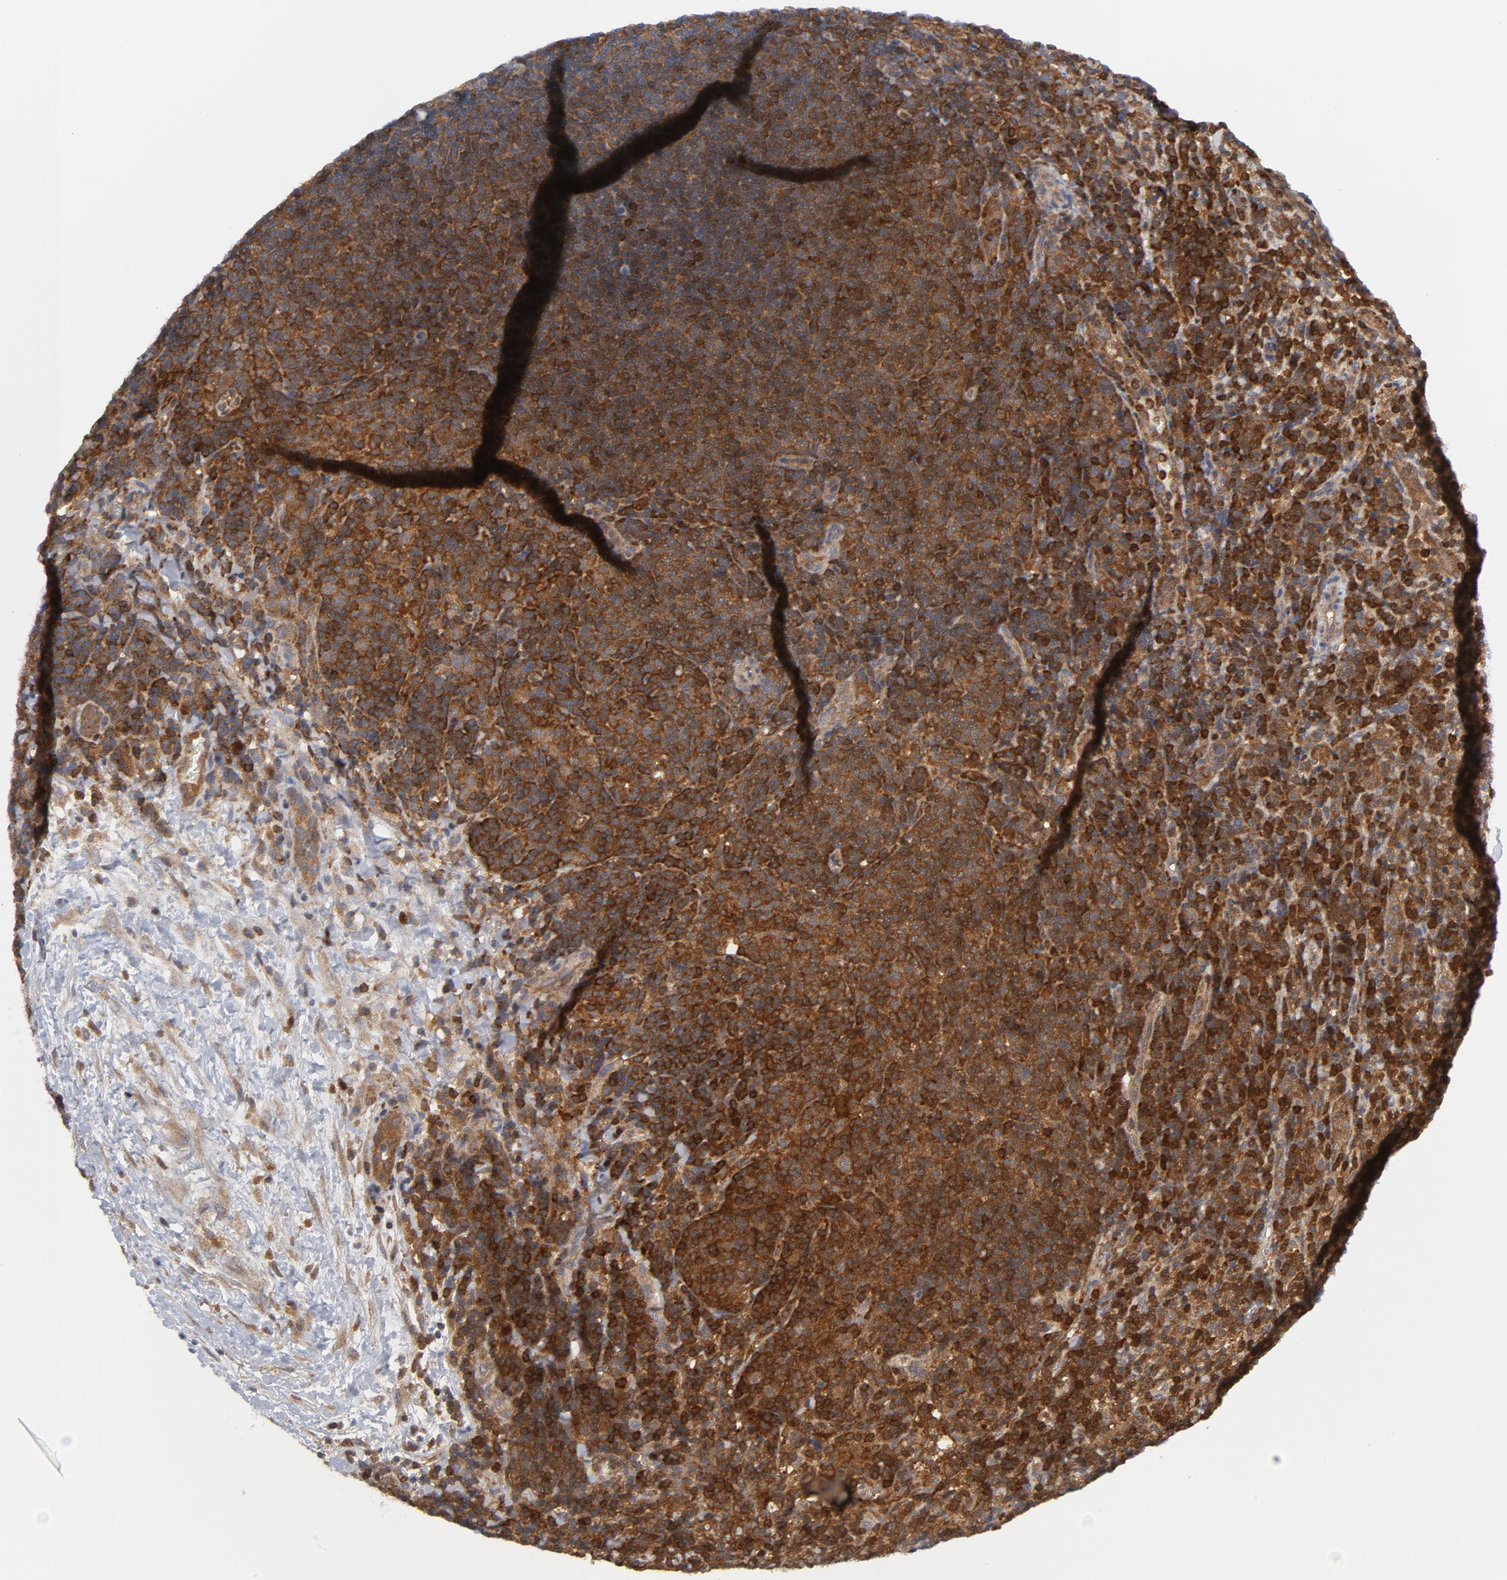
{"staining": {"intensity": "strong", "quantity": ">75%", "location": "cytoplasmic/membranous"}, "tissue": "lymphoma", "cell_type": "Tumor cells", "image_type": "cancer", "snomed": [{"axis": "morphology", "description": "Malignant lymphoma, non-Hodgkin's type, Low grade"}, {"axis": "topography", "description": "Lymph node"}], "caption": "A micrograph showing strong cytoplasmic/membranous staining in about >75% of tumor cells in malignant lymphoma, non-Hodgkin's type (low-grade), as visualized by brown immunohistochemical staining.", "gene": "TRADD", "patient": {"sex": "female", "age": 76}}